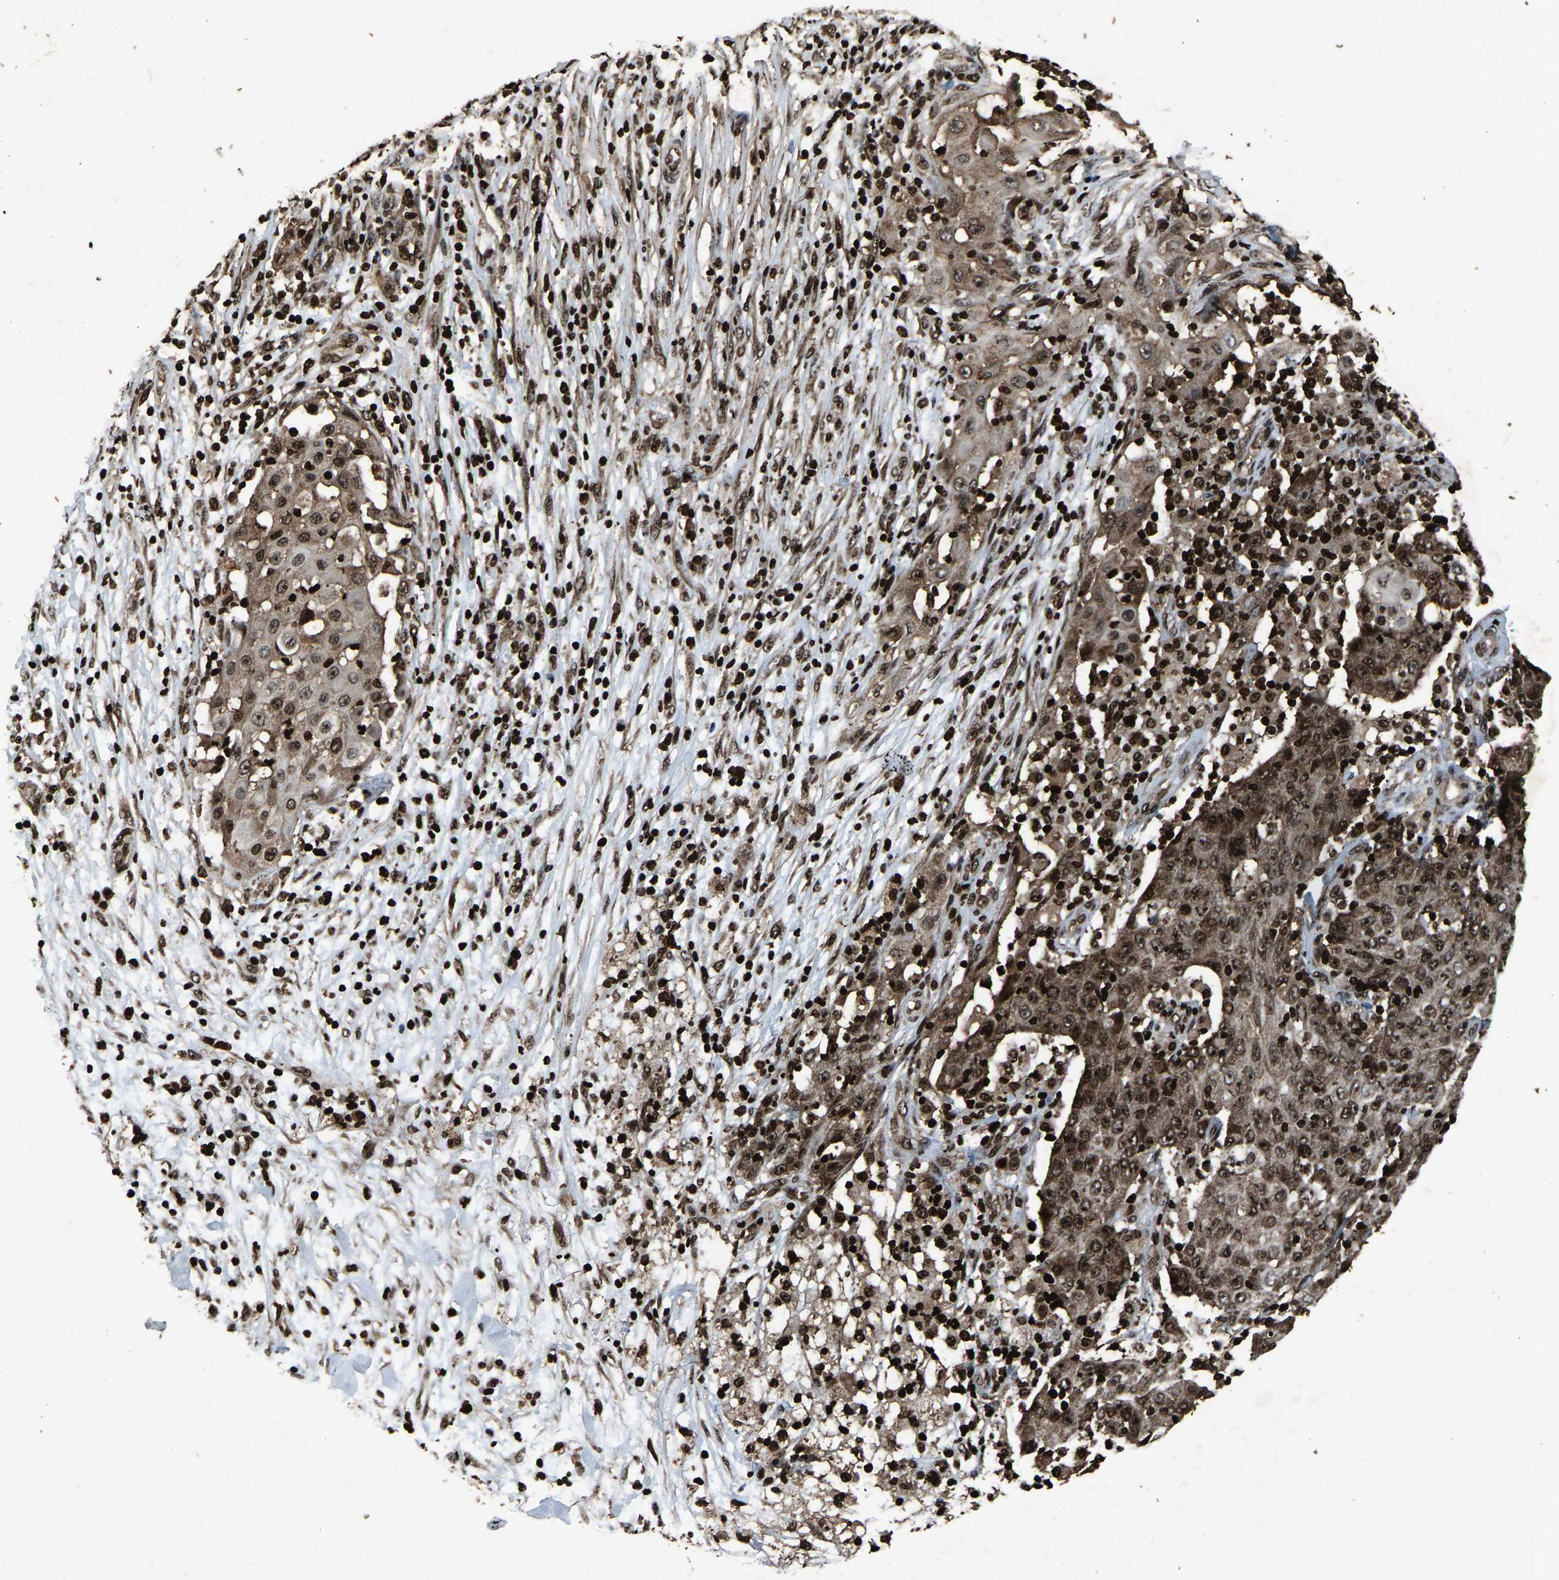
{"staining": {"intensity": "moderate", "quantity": ">75%", "location": "cytoplasmic/membranous,nuclear"}, "tissue": "ovarian cancer", "cell_type": "Tumor cells", "image_type": "cancer", "snomed": [{"axis": "morphology", "description": "Carcinoma, endometroid"}, {"axis": "topography", "description": "Ovary"}], "caption": "IHC histopathology image of ovarian cancer (endometroid carcinoma) stained for a protein (brown), which demonstrates medium levels of moderate cytoplasmic/membranous and nuclear positivity in approximately >75% of tumor cells.", "gene": "H4C1", "patient": {"sex": "female", "age": 42}}